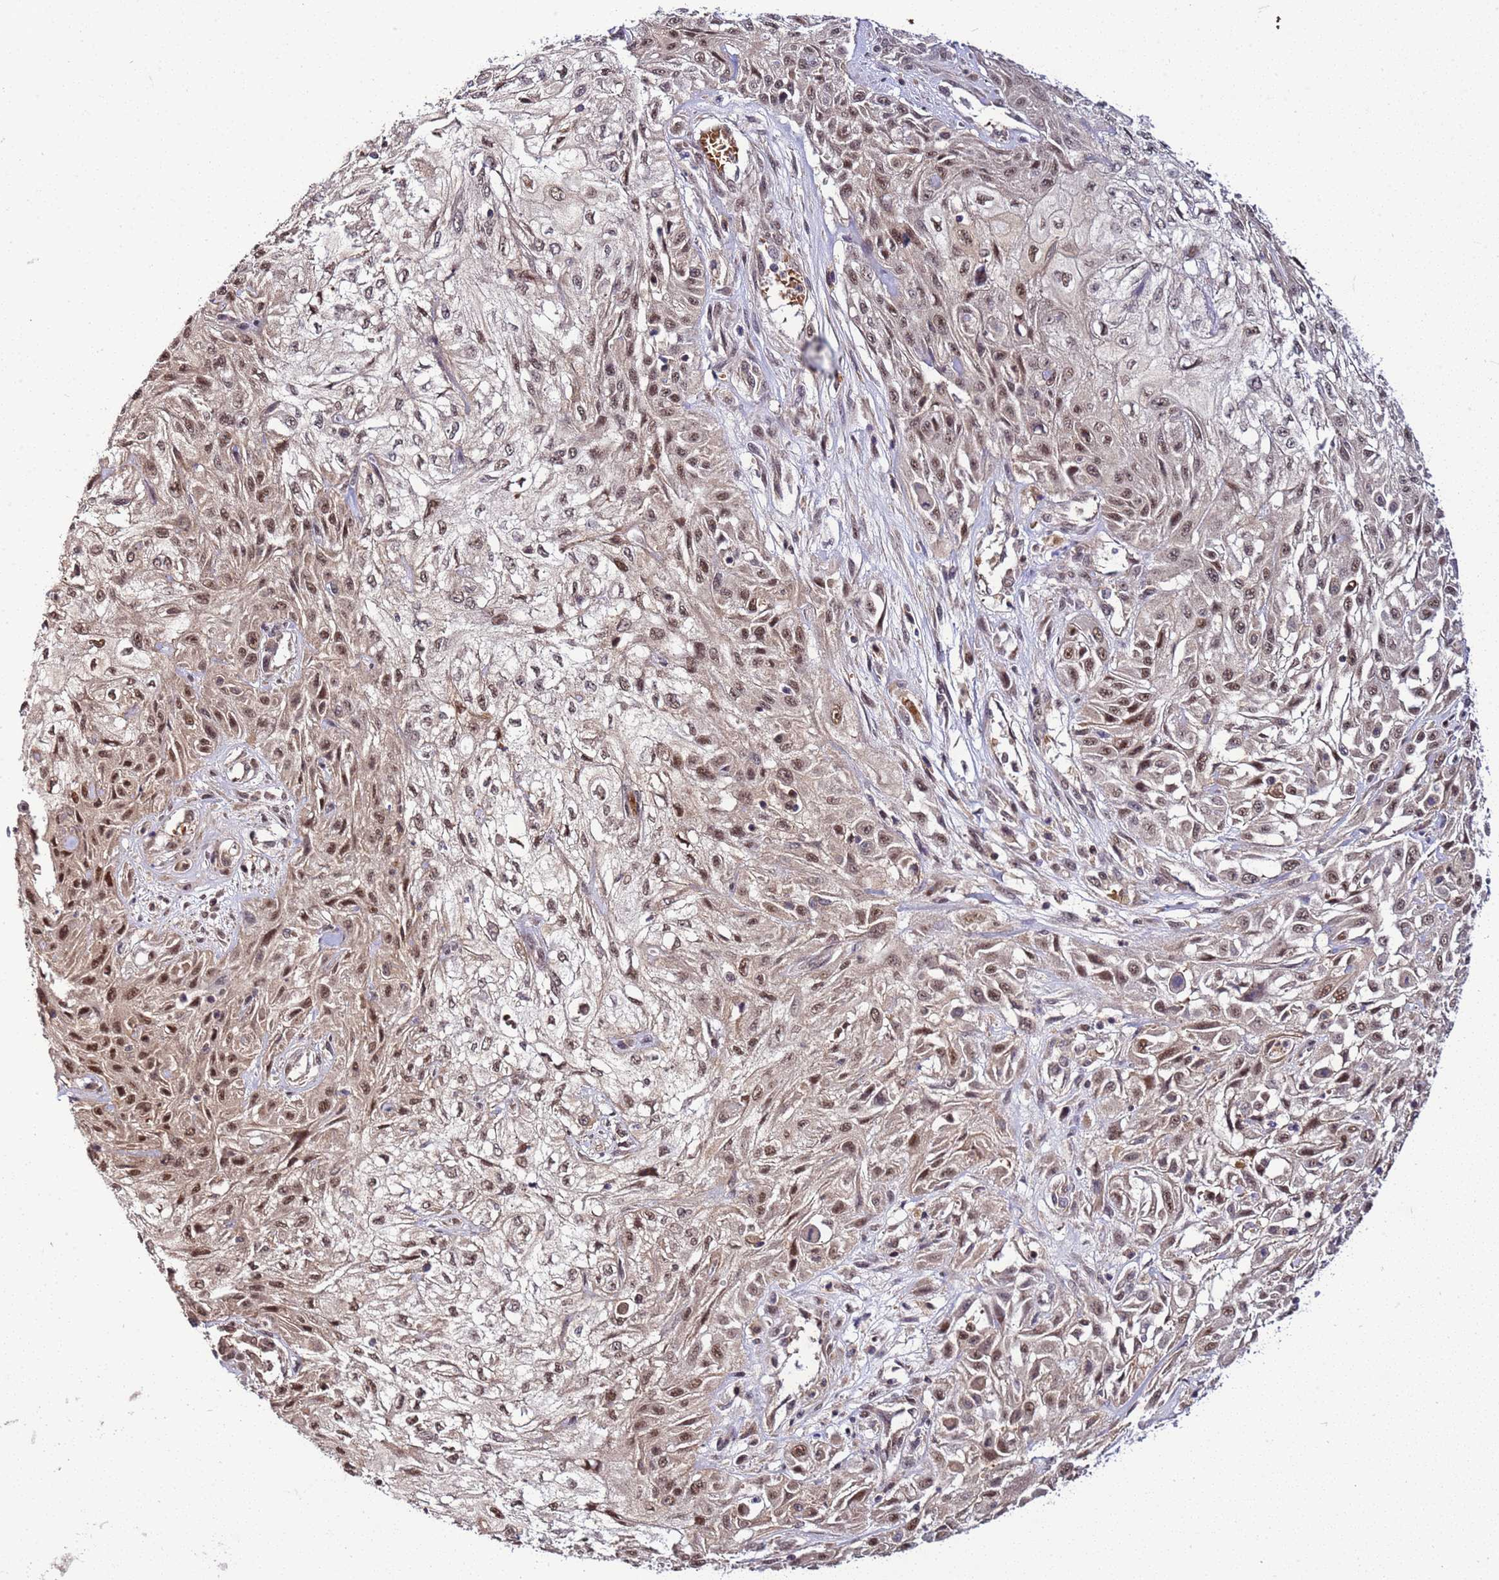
{"staining": {"intensity": "moderate", "quantity": ">75%", "location": "nuclear"}, "tissue": "skin cancer", "cell_type": "Tumor cells", "image_type": "cancer", "snomed": [{"axis": "morphology", "description": "Squamous cell carcinoma, NOS"}, {"axis": "morphology", "description": "Squamous cell carcinoma, metastatic, NOS"}, {"axis": "topography", "description": "Skin"}, {"axis": "topography", "description": "Lymph node"}], "caption": "About >75% of tumor cells in human skin squamous cell carcinoma display moderate nuclear protein staining as visualized by brown immunohistochemical staining.", "gene": "GEN1", "patient": {"sex": "male", "age": 75}}